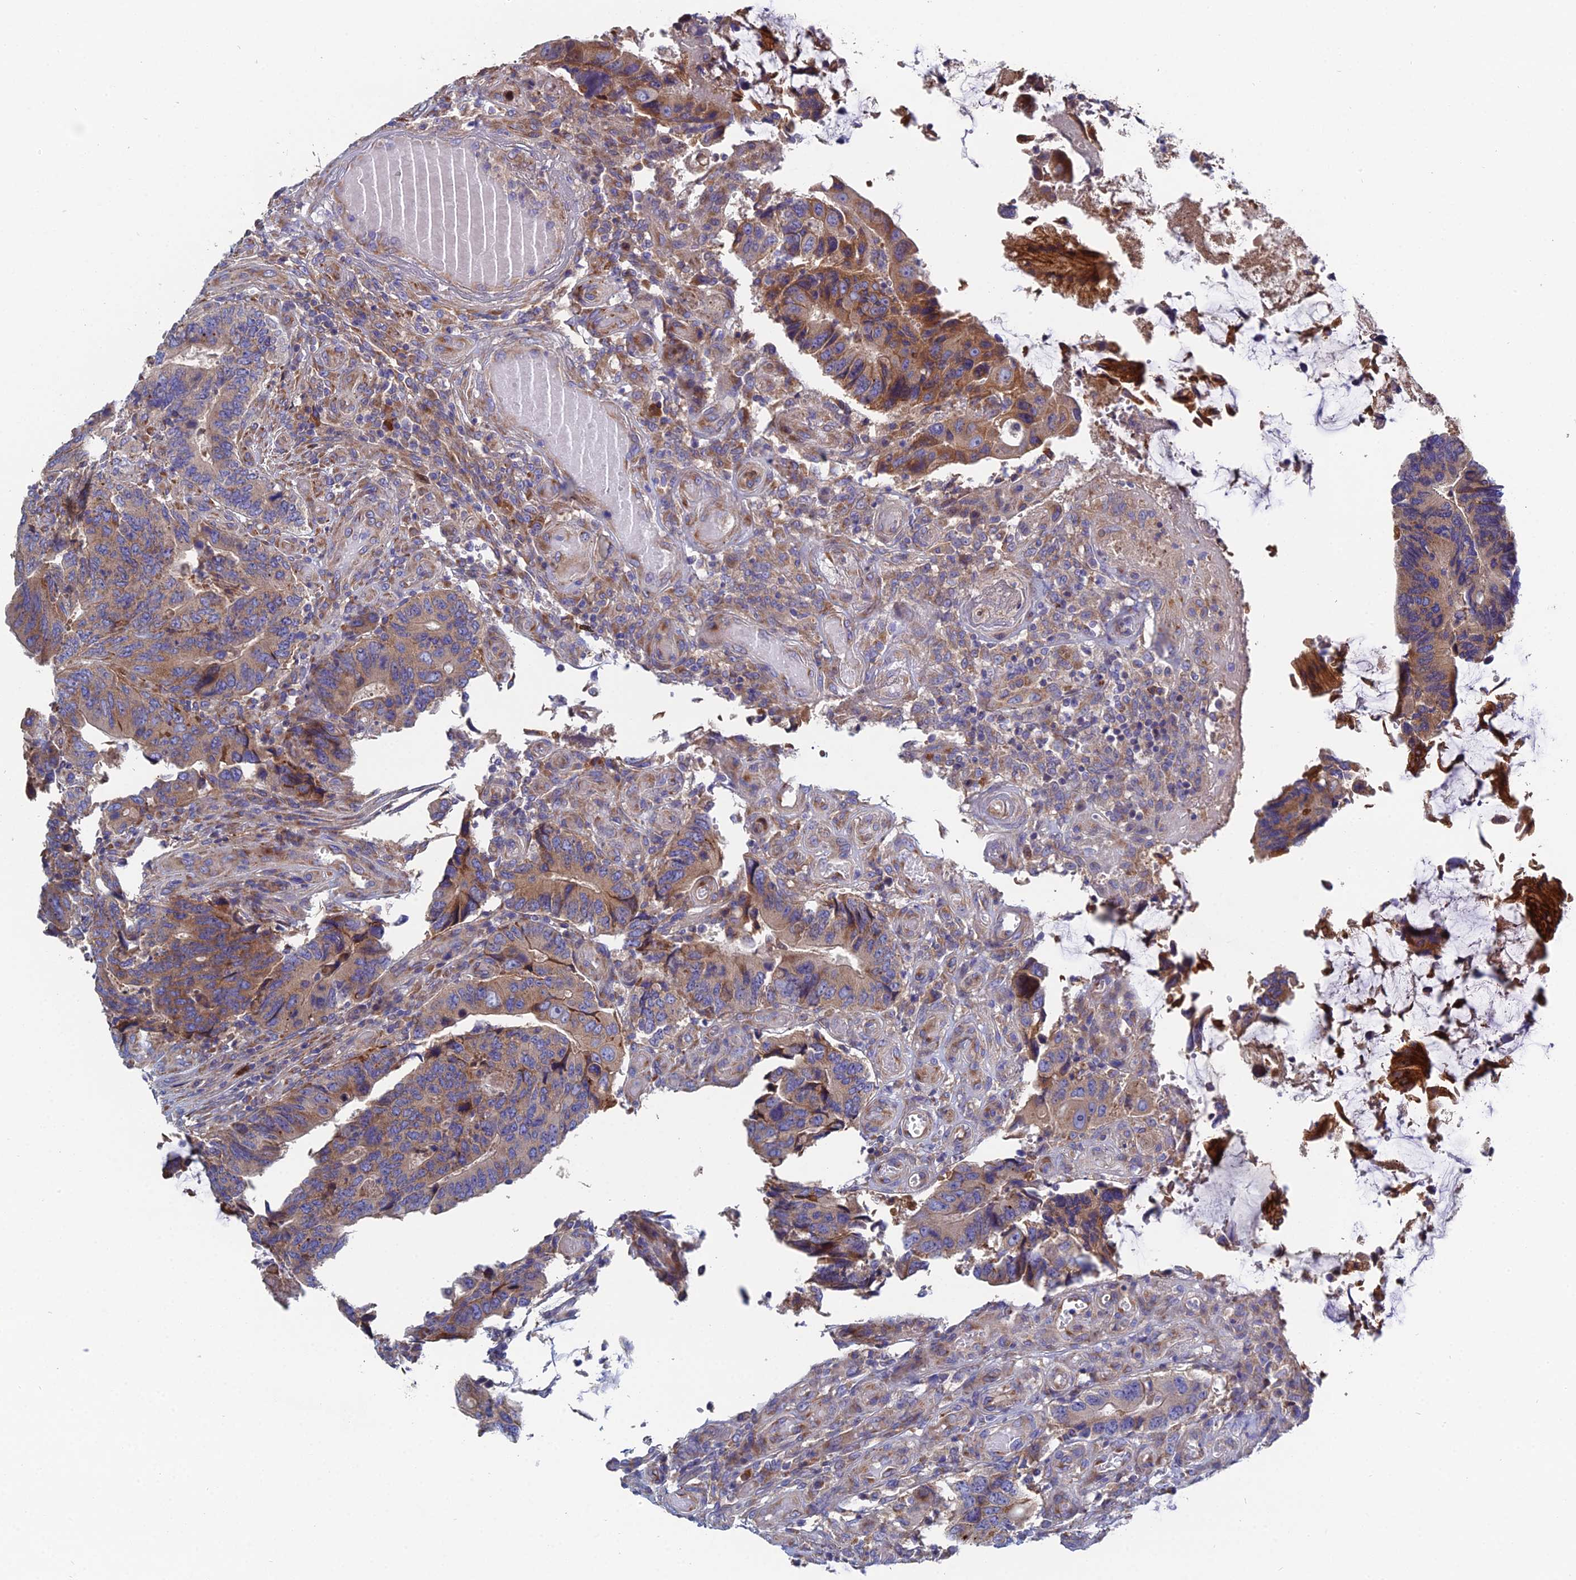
{"staining": {"intensity": "moderate", "quantity": "25%-75%", "location": "cytoplasmic/membranous"}, "tissue": "colorectal cancer", "cell_type": "Tumor cells", "image_type": "cancer", "snomed": [{"axis": "morphology", "description": "Adenocarcinoma, NOS"}, {"axis": "topography", "description": "Colon"}], "caption": "A medium amount of moderate cytoplasmic/membranous expression is identified in approximately 25%-75% of tumor cells in colorectal cancer tissue.", "gene": "CLCN3", "patient": {"sex": "male", "age": 87}}